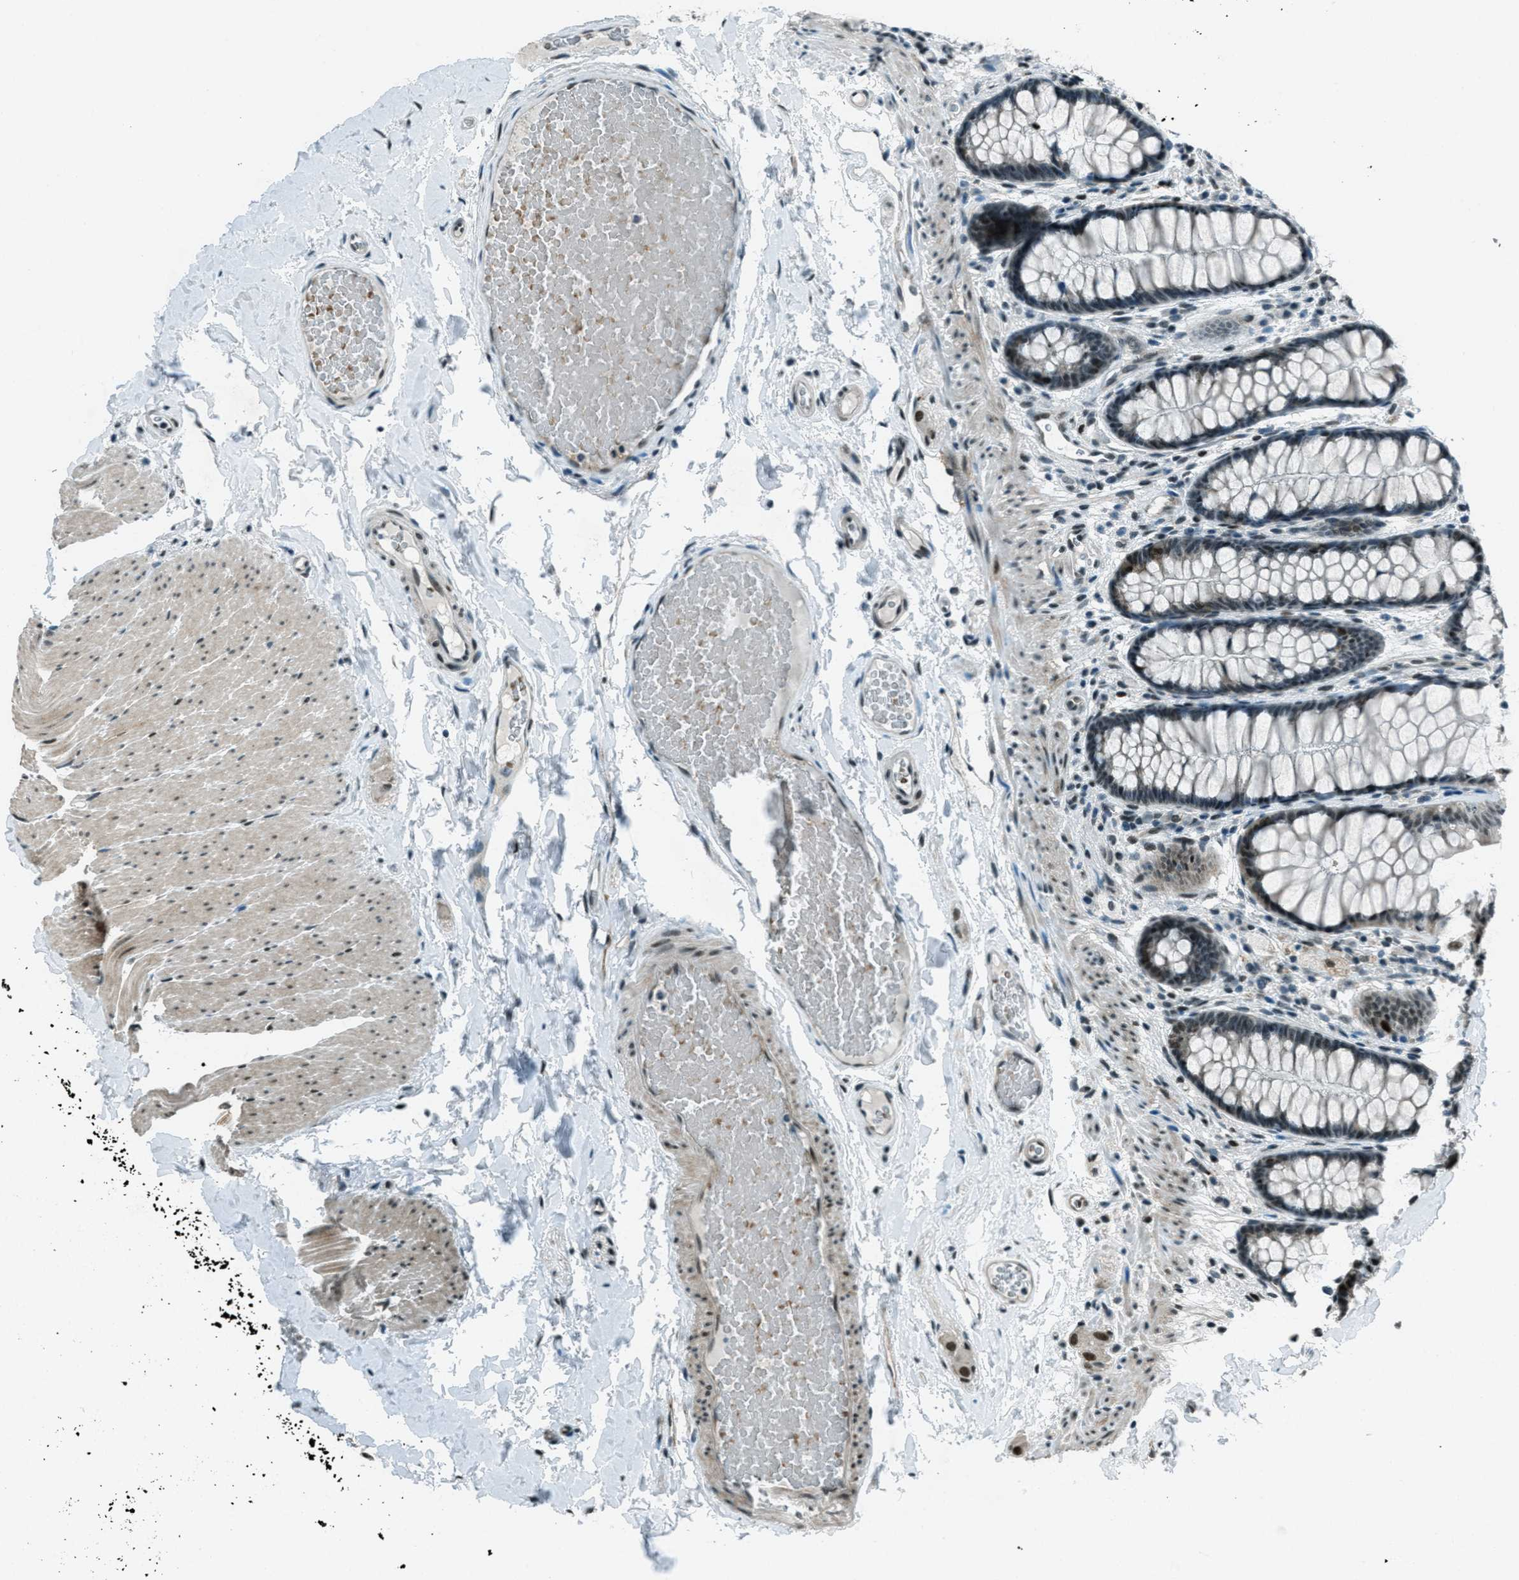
{"staining": {"intensity": "moderate", "quantity": ">75%", "location": "nuclear"}, "tissue": "colon", "cell_type": "Endothelial cells", "image_type": "normal", "snomed": [{"axis": "morphology", "description": "Normal tissue, NOS"}, {"axis": "topography", "description": "Colon"}], "caption": "The immunohistochemical stain shows moderate nuclear expression in endothelial cells of benign colon. The protein of interest is shown in brown color, while the nuclei are stained blue.", "gene": "TARDBP", "patient": {"sex": "female", "age": 56}}